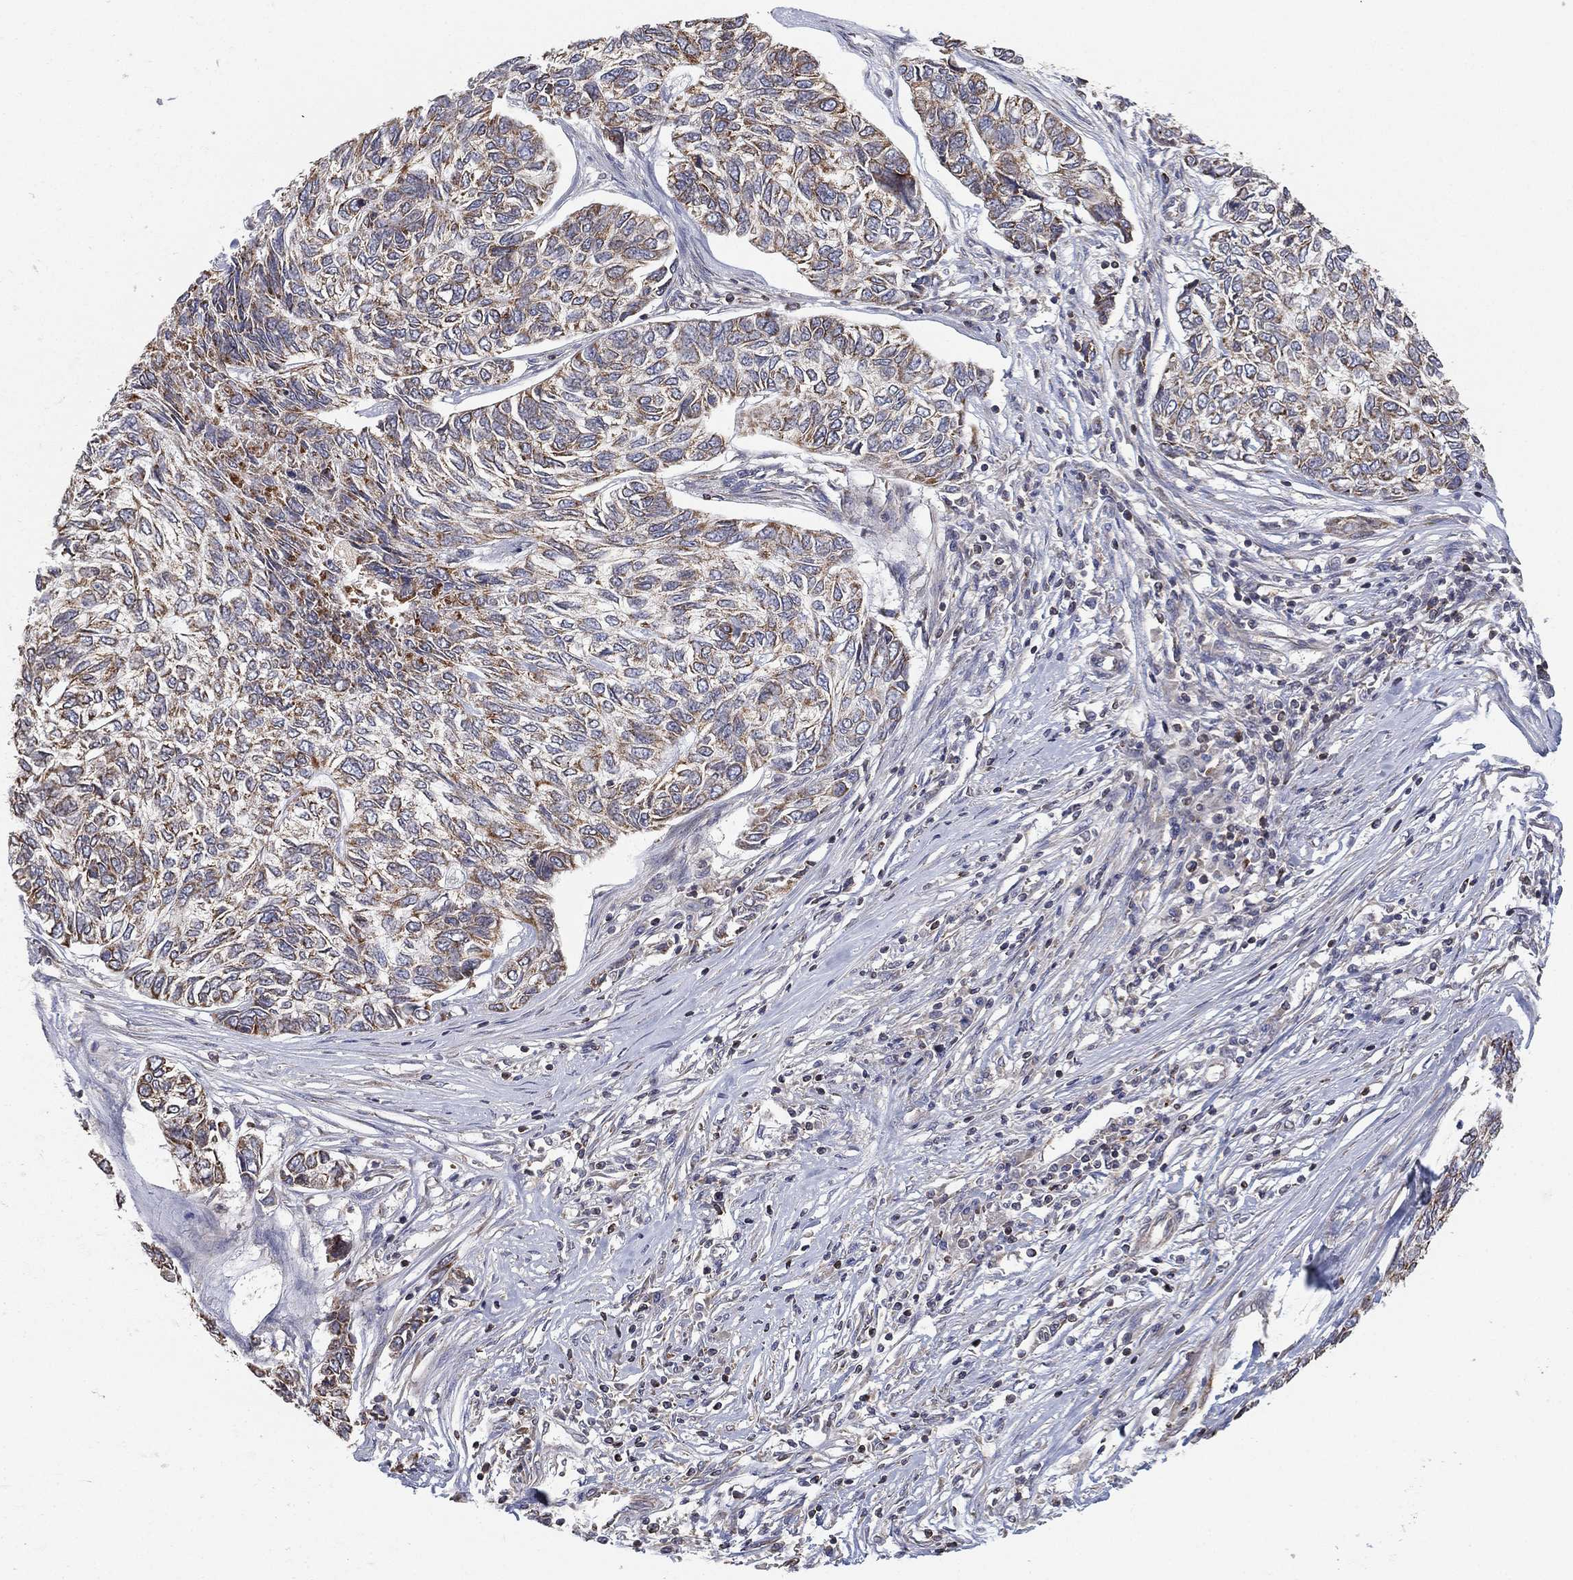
{"staining": {"intensity": "weak", "quantity": "<25%", "location": "cytoplasmic/membranous"}, "tissue": "skin cancer", "cell_type": "Tumor cells", "image_type": "cancer", "snomed": [{"axis": "morphology", "description": "Basal cell carcinoma"}, {"axis": "topography", "description": "Skin"}], "caption": "Basal cell carcinoma (skin) was stained to show a protein in brown. There is no significant expression in tumor cells. Brightfield microscopy of IHC stained with DAB (brown) and hematoxylin (blue), captured at high magnification.", "gene": "CYB5B", "patient": {"sex": "female", "age": 65}}